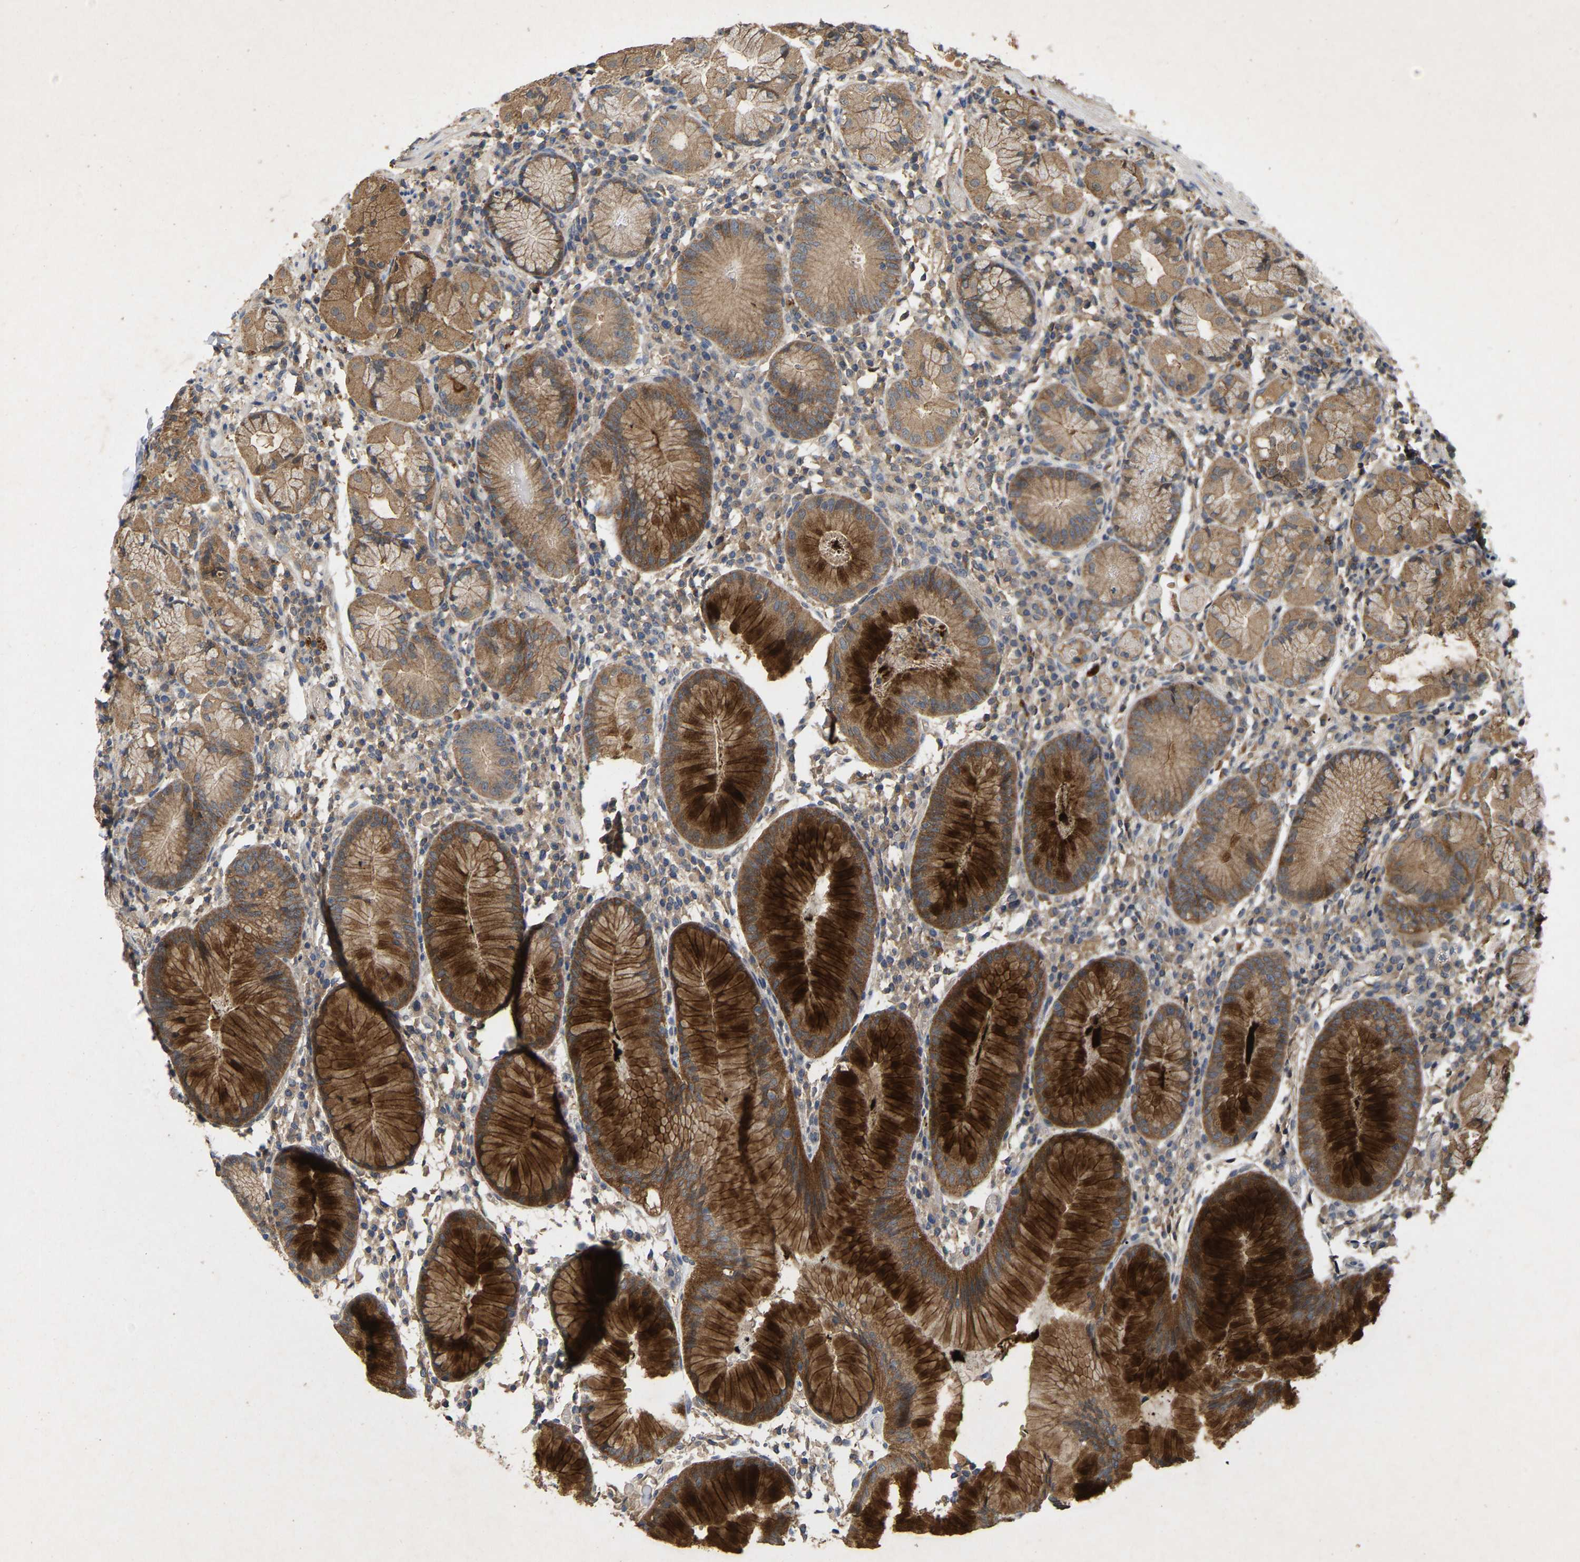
{"staining": {"intensity": "strong", "quantity": ">75%", "location": "cytoplasmic/membranous"}, "tissue": "stomach", "cell_type": "Glandular cells", "image_type": "normal", "snomed": [{"axis": "morphology", "description": "Normal tissue, NOS"}, {"axis": "topography", "description": "Stomach"}, {"axis": "topography", "description": "Stomach, lower"}], "caption": "Immunohistochemical staining of unremarkable stomach displays strong cytoplasmic/membranous protein positivity in approximately >75% of glandular cells.", "gene": "LPAR2", "patient": {"sex": "female", "age": 75}}